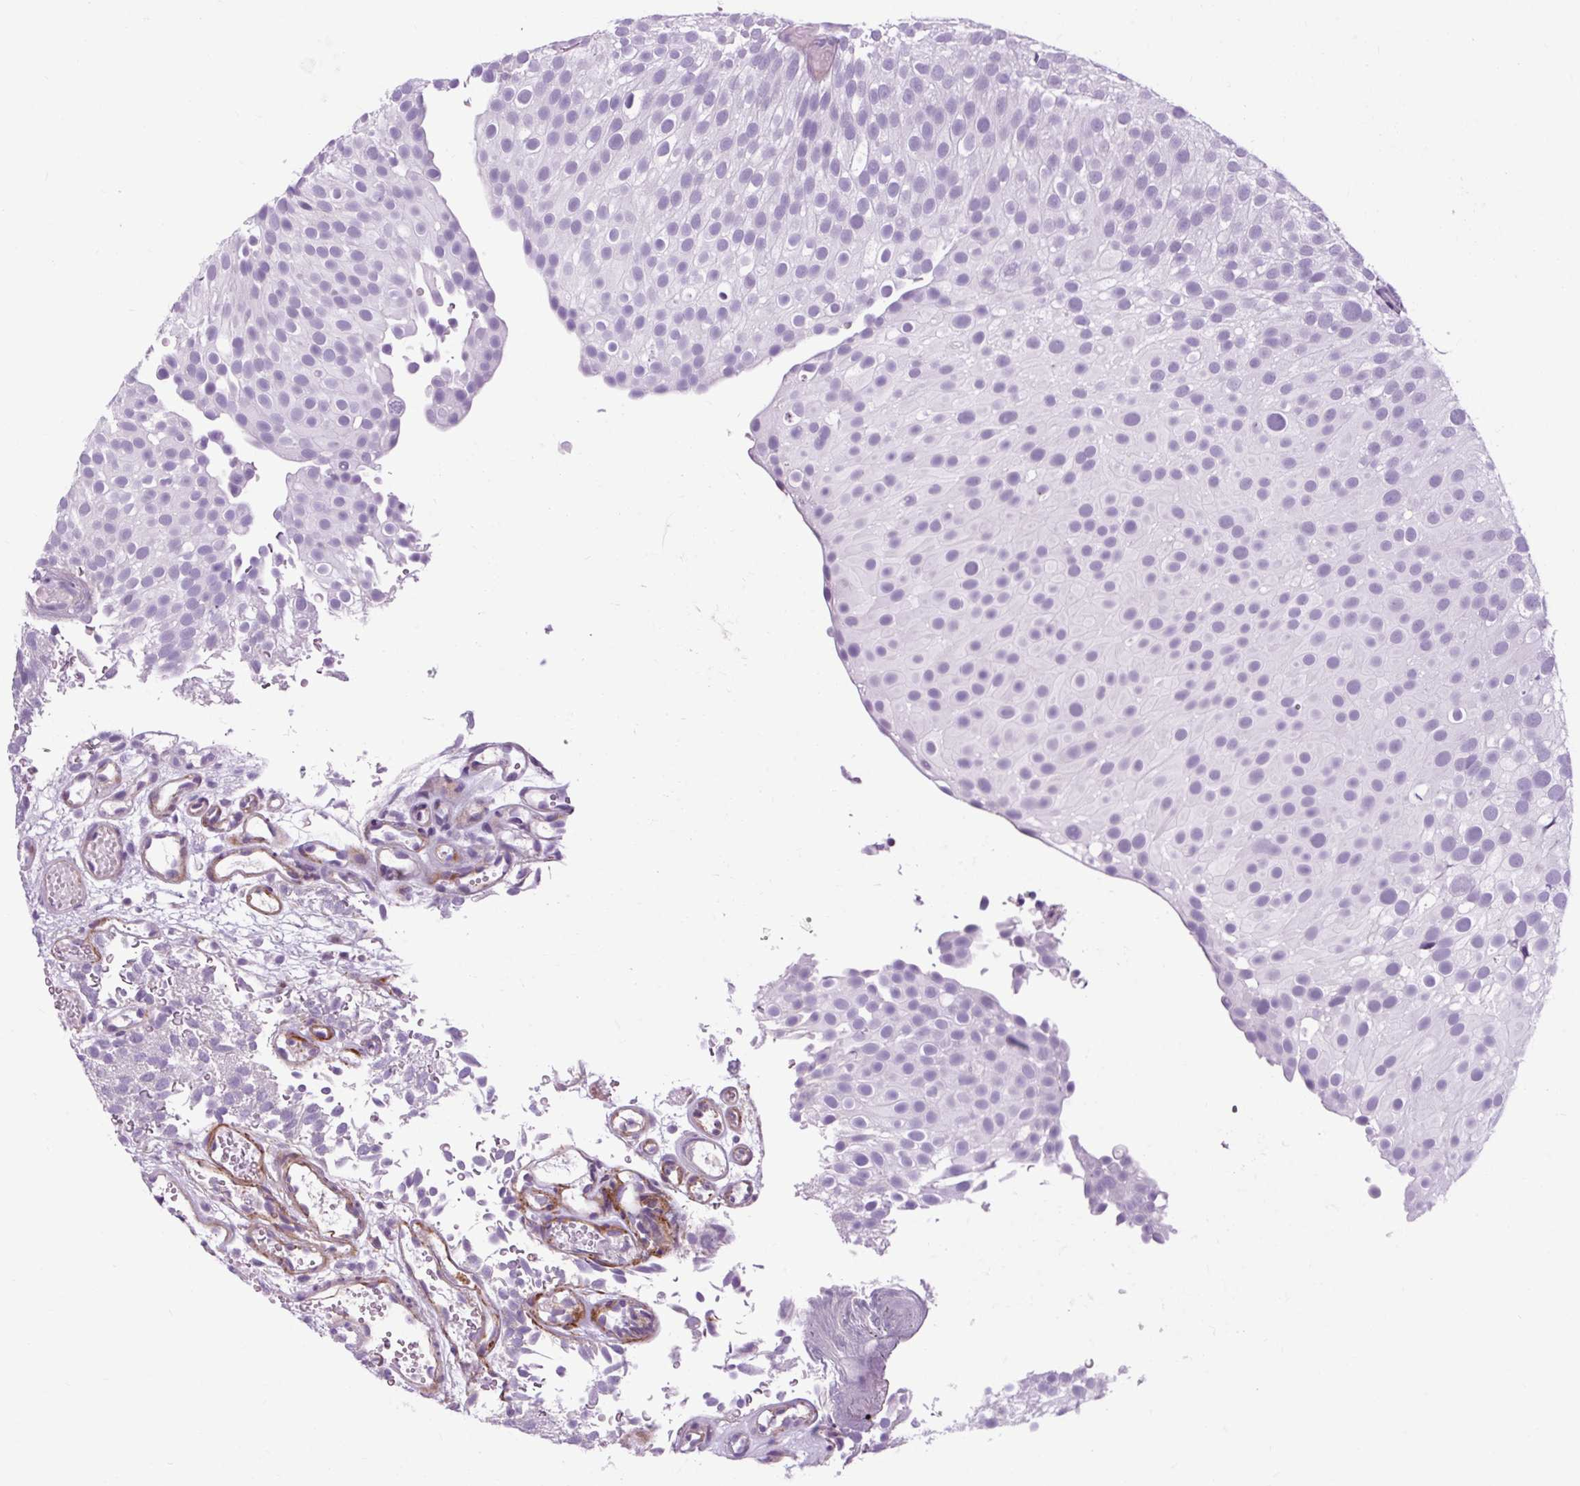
{"staining": {"intensity": "negative", "quantity": "none", "location": "none"}, "tissue": "urothelial cancer", "cell_type": "Tumor cells", "image_type": "cancer", "snomed": [{"axis": "morphology", "description": "Urothelial carcinoma, Low grade"}, {"axis": "topography", "description": "Urinary bladder"}], "caption": "This is an immunohistochemistry micrograph of low-grade urothelial carcinoma. There is no positivity in tumor cells.", "gene": "OOEP", "patient": {"sex": "male", "age": 78}}